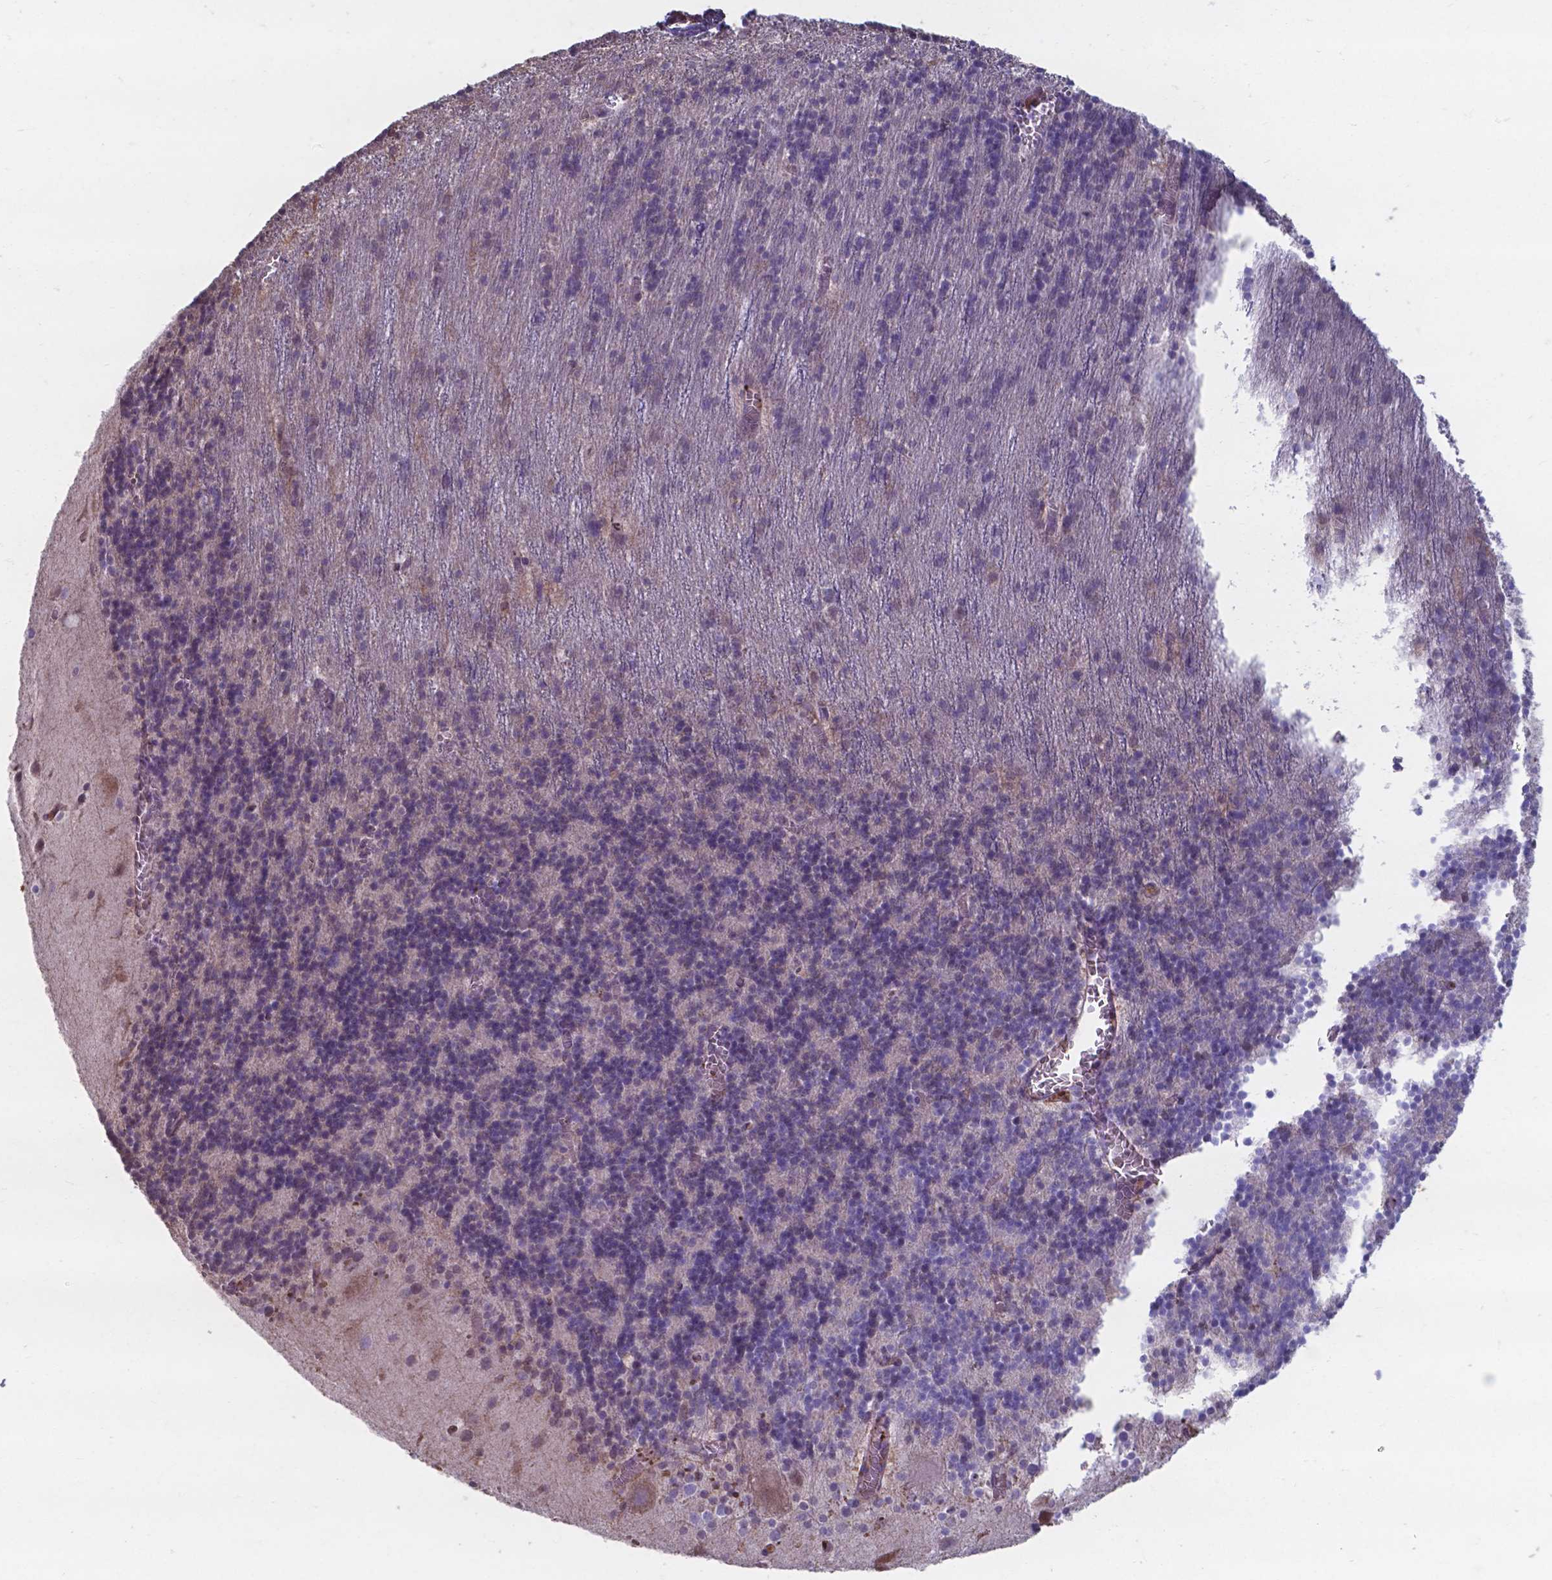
{"staining": {"intensity": "negative", "quantity": "none", "location": "none"}, "tissue": "cerebellum", "cell_type": "Cells in granular layer", "image_type": "normal", "snomed": [{"axis": "morphology", "description": "Normal tissue, NOS"}, {"axis": "topography", "description": "Cerebellum"}], "caption": "An IHC photomicrograph of normal cerebellum is shown. There is no staining in cells in granular layer of cerebellum.", "gene": "SERPINA1", "patient": {"sex": "male", "age": 70}}